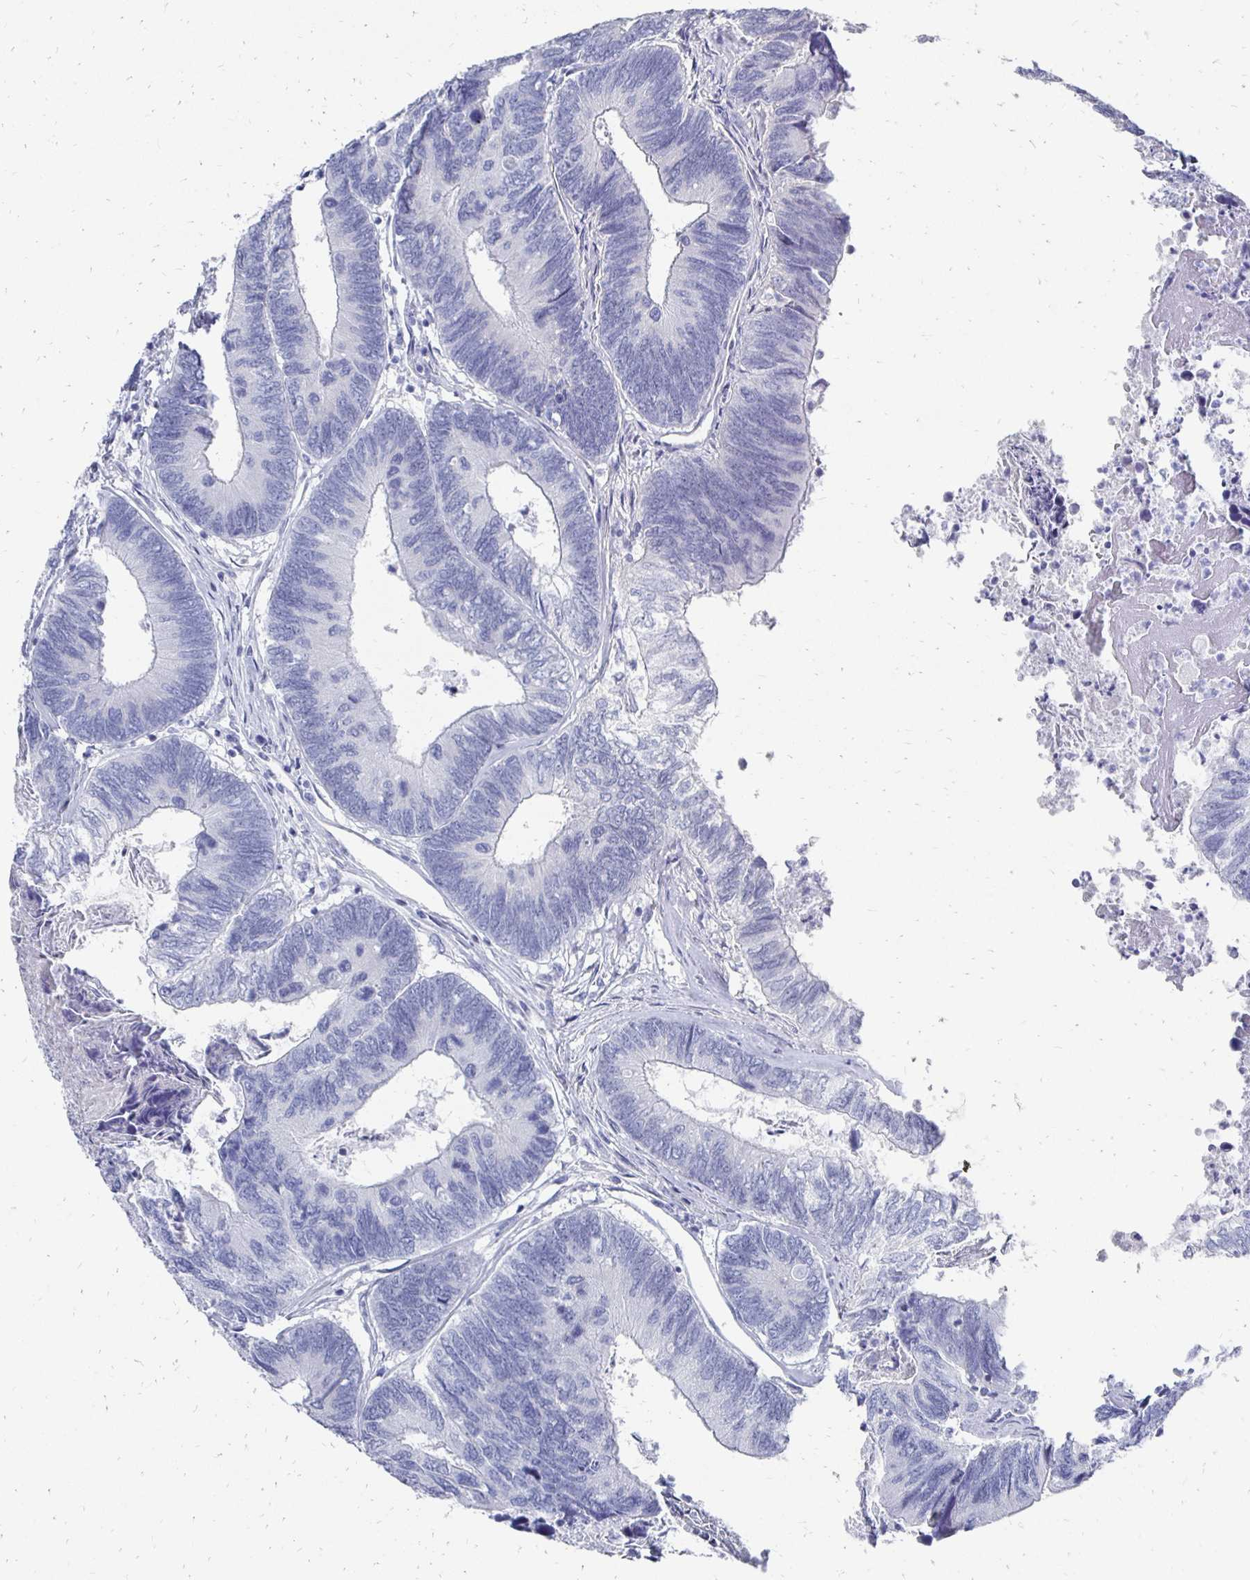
{"staining": {"intensity": "negative", "quantity": "none", "location": "none"}, "tissue": "colorectal cancer", "cell_type": "Tumor cells", "image_type": "cancer", "snomed": [{"axis": "morphology", "description": "Adenocarcinoma, NOS"}, {"axis": "topography", "description": "Colon"}], "caption": "DAB (3,3'-diaminobenzidine) immunohistochemical staining of human colorectal cancer (adenocarcinoma) exhibits no significant positivity in tumor cells.", "gene": "SYCP3", "patient": {"sex": "female", "age": 67}}